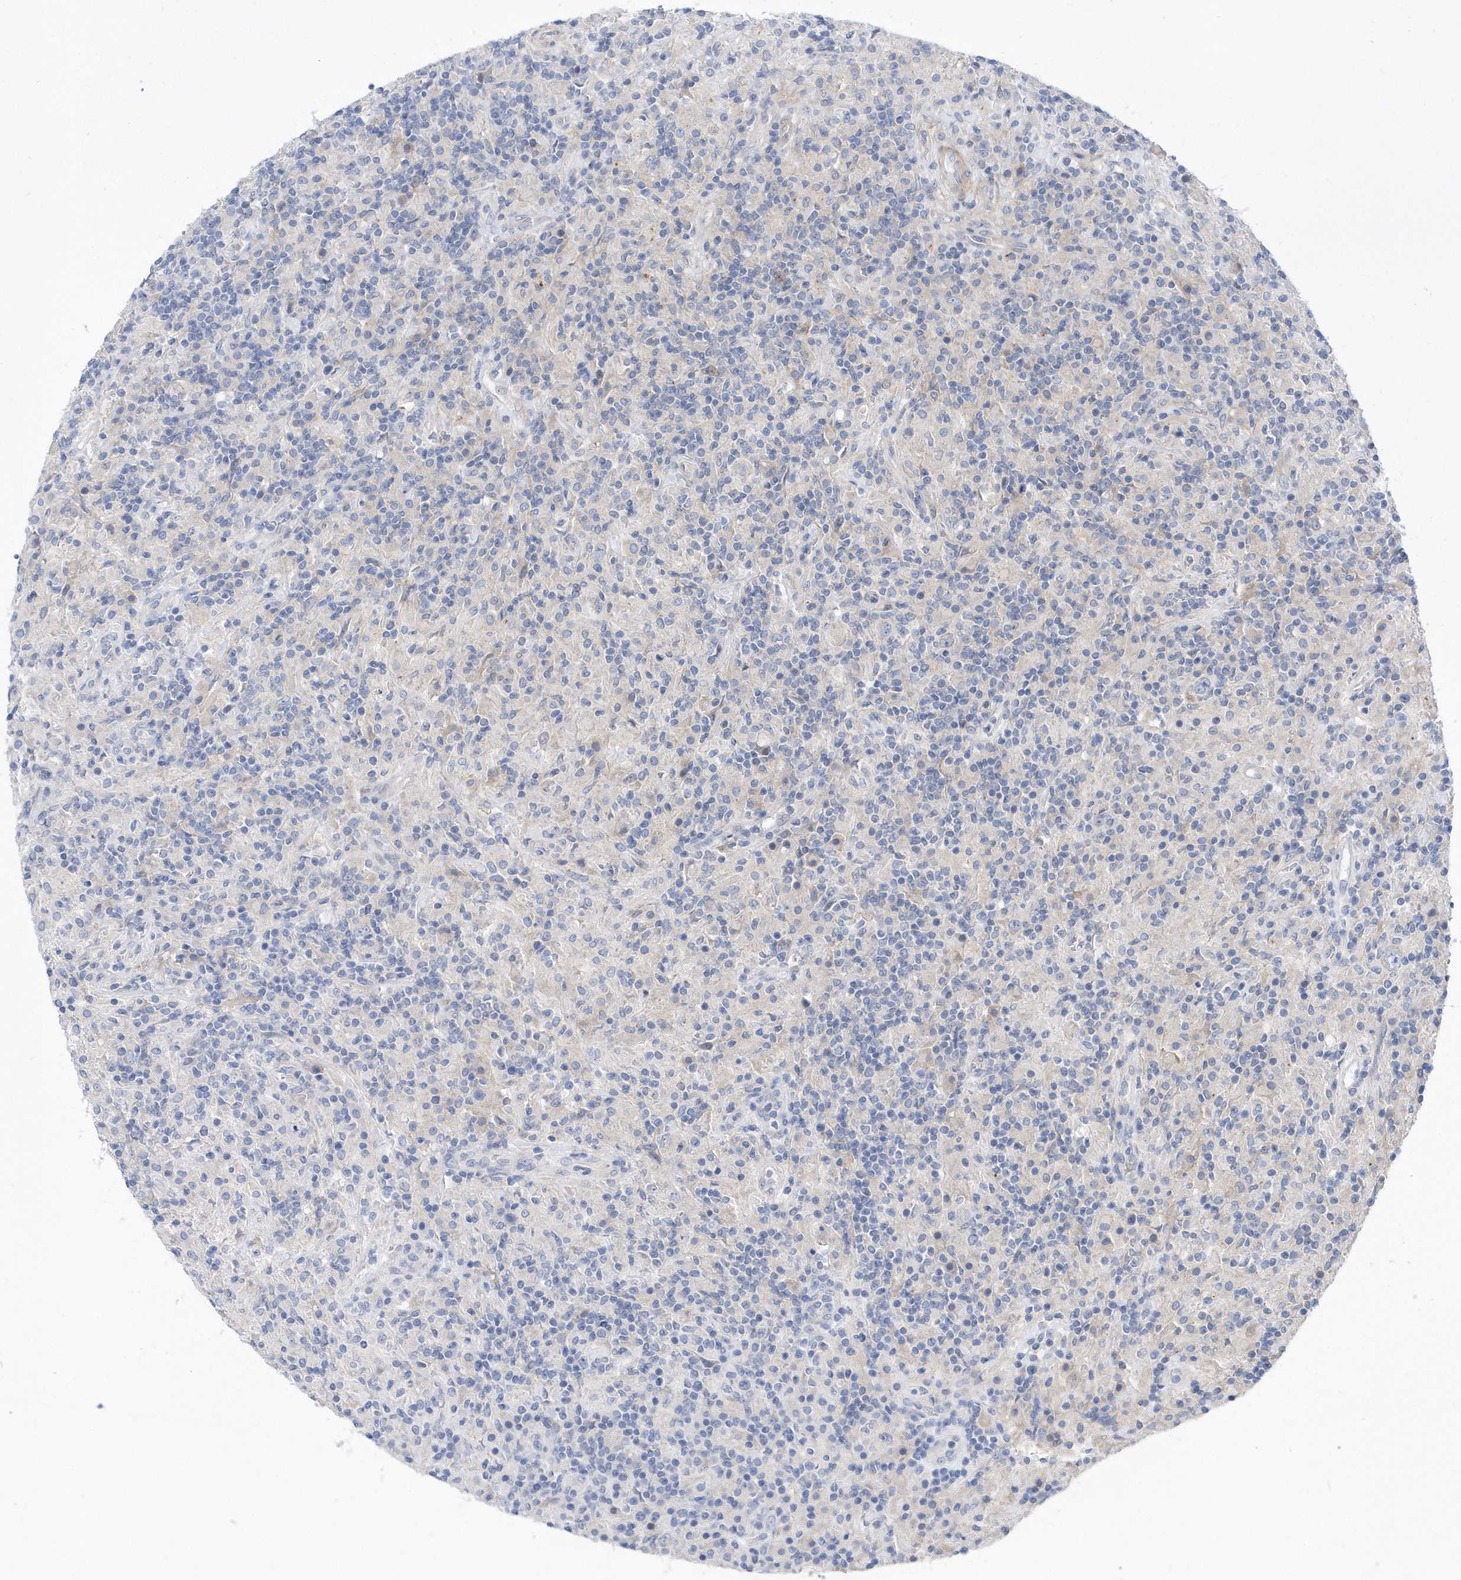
{"staining": {"intensity": "negative", "quantity": "none", "location": "none"}, "tissue": "lymphoma", "cell_type": "Tumor cells", "image_type": "cancer", "snomed": [{"axis": "morphology", "description": "Hodgkin's disease, NOS"}, {"axis": "topography", "description": "Lymph node"}], "caption": "There is no significant positivity in tumor cells of Hodgkin's disease.", "gene": "LONRF2", "patient": {"sex": "male", "age": 70}}